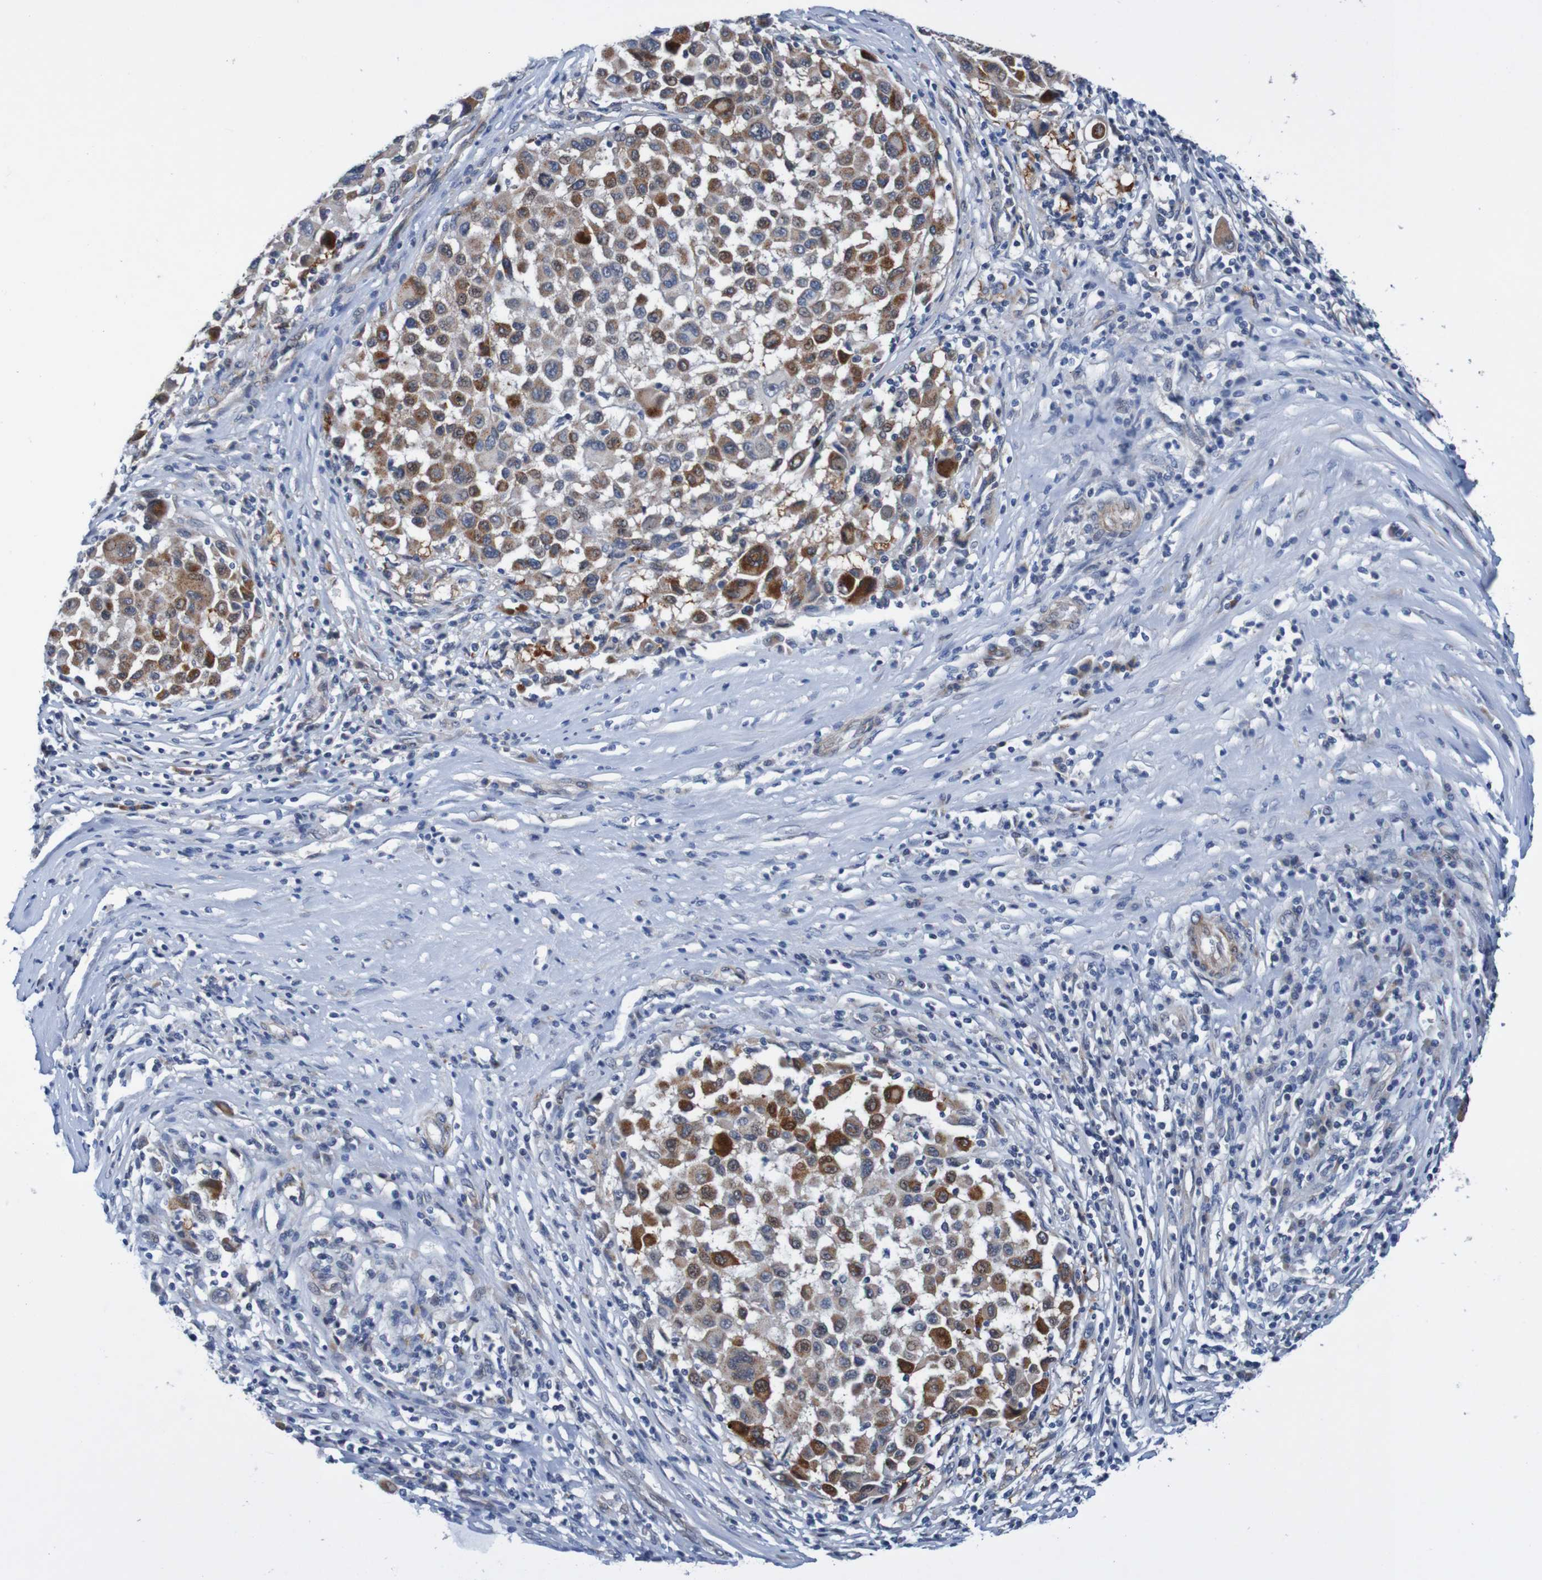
{"staining": {"intensity": "moderate", "quantity": ">75%", "location": "cytoplasmic/membranous"}, "tissue": "melanoma", "cell_type": "Tumor cells", "image_type": "cancer", "snomed": [{"axis": "morphology", "description": "Malignant melanoma, Metastatic site"}, {"axis": "topography", "description": "Lymph node"}], "caption": "A brown stain labels moderate cytoplasmic/membranous positivity of a protein in human melanoma tumor cells. The staining was performed using DAB (3,3'-diaminobenzidine) to visualize the protein expression in brown, while the nuclei were stained in blue with hematoxylin (Magnification: 20x).", "gene": "CPED1", "patient": {"sex": "male", "age": 61}}